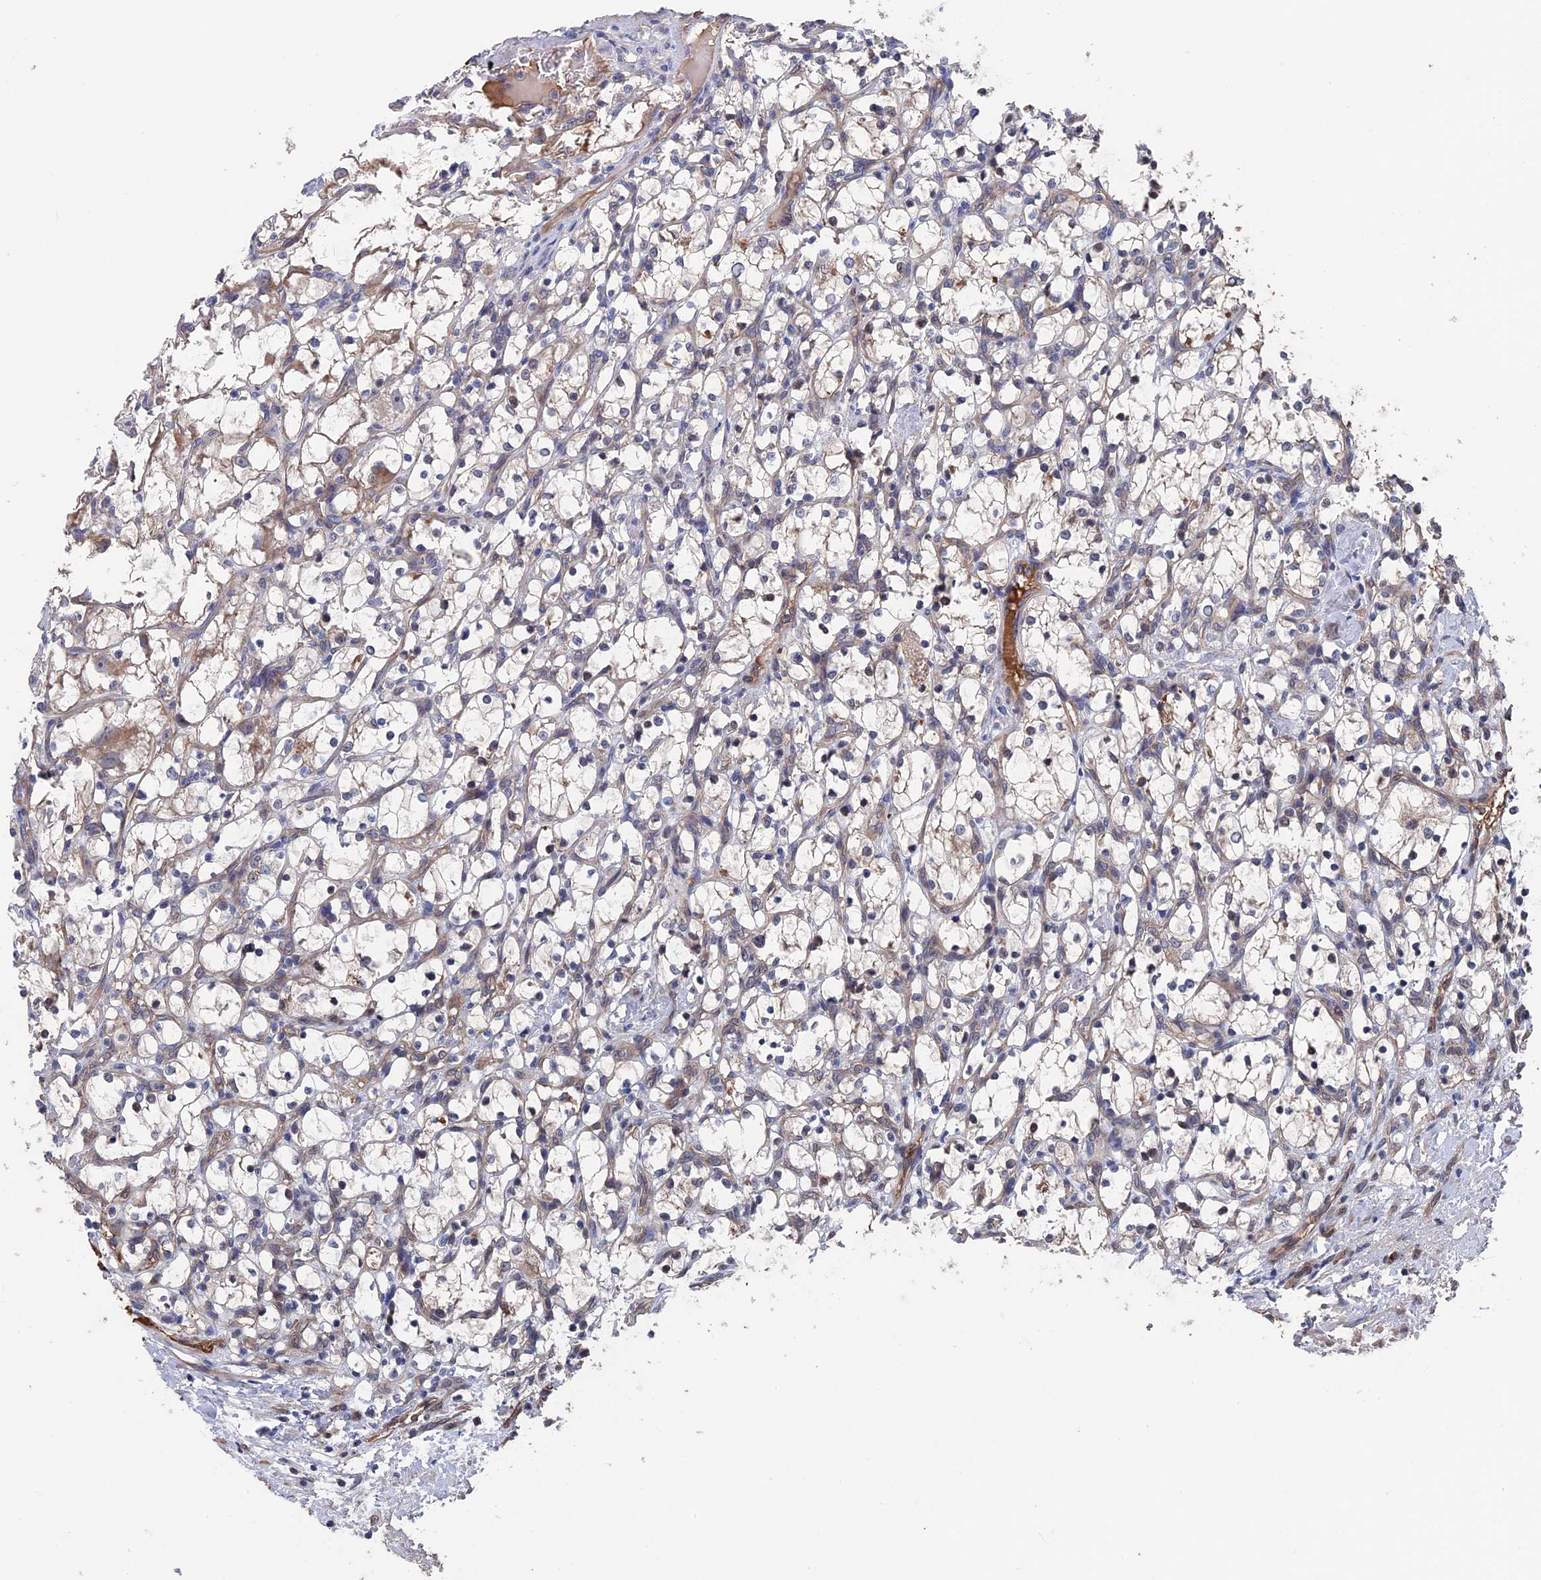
{"staining": {"intensity": "negative", "quantity": "none", "location": "none"}, "tissue": "renal cancer", "cell_type": "Tumor cells", "image_type": "cancer", "snomed": [{"axis": "morphology", "description": "Adenocarcinoma, NOS"}, {"axis": "topography", "description": "Kidney"}], "caption": "A histopathology image of human renal cancer (adenocarcinoma) is negative for staining in tumor cells.", "gene": "RPUSD1", "patient": {"sex": "female", "age": 69}}